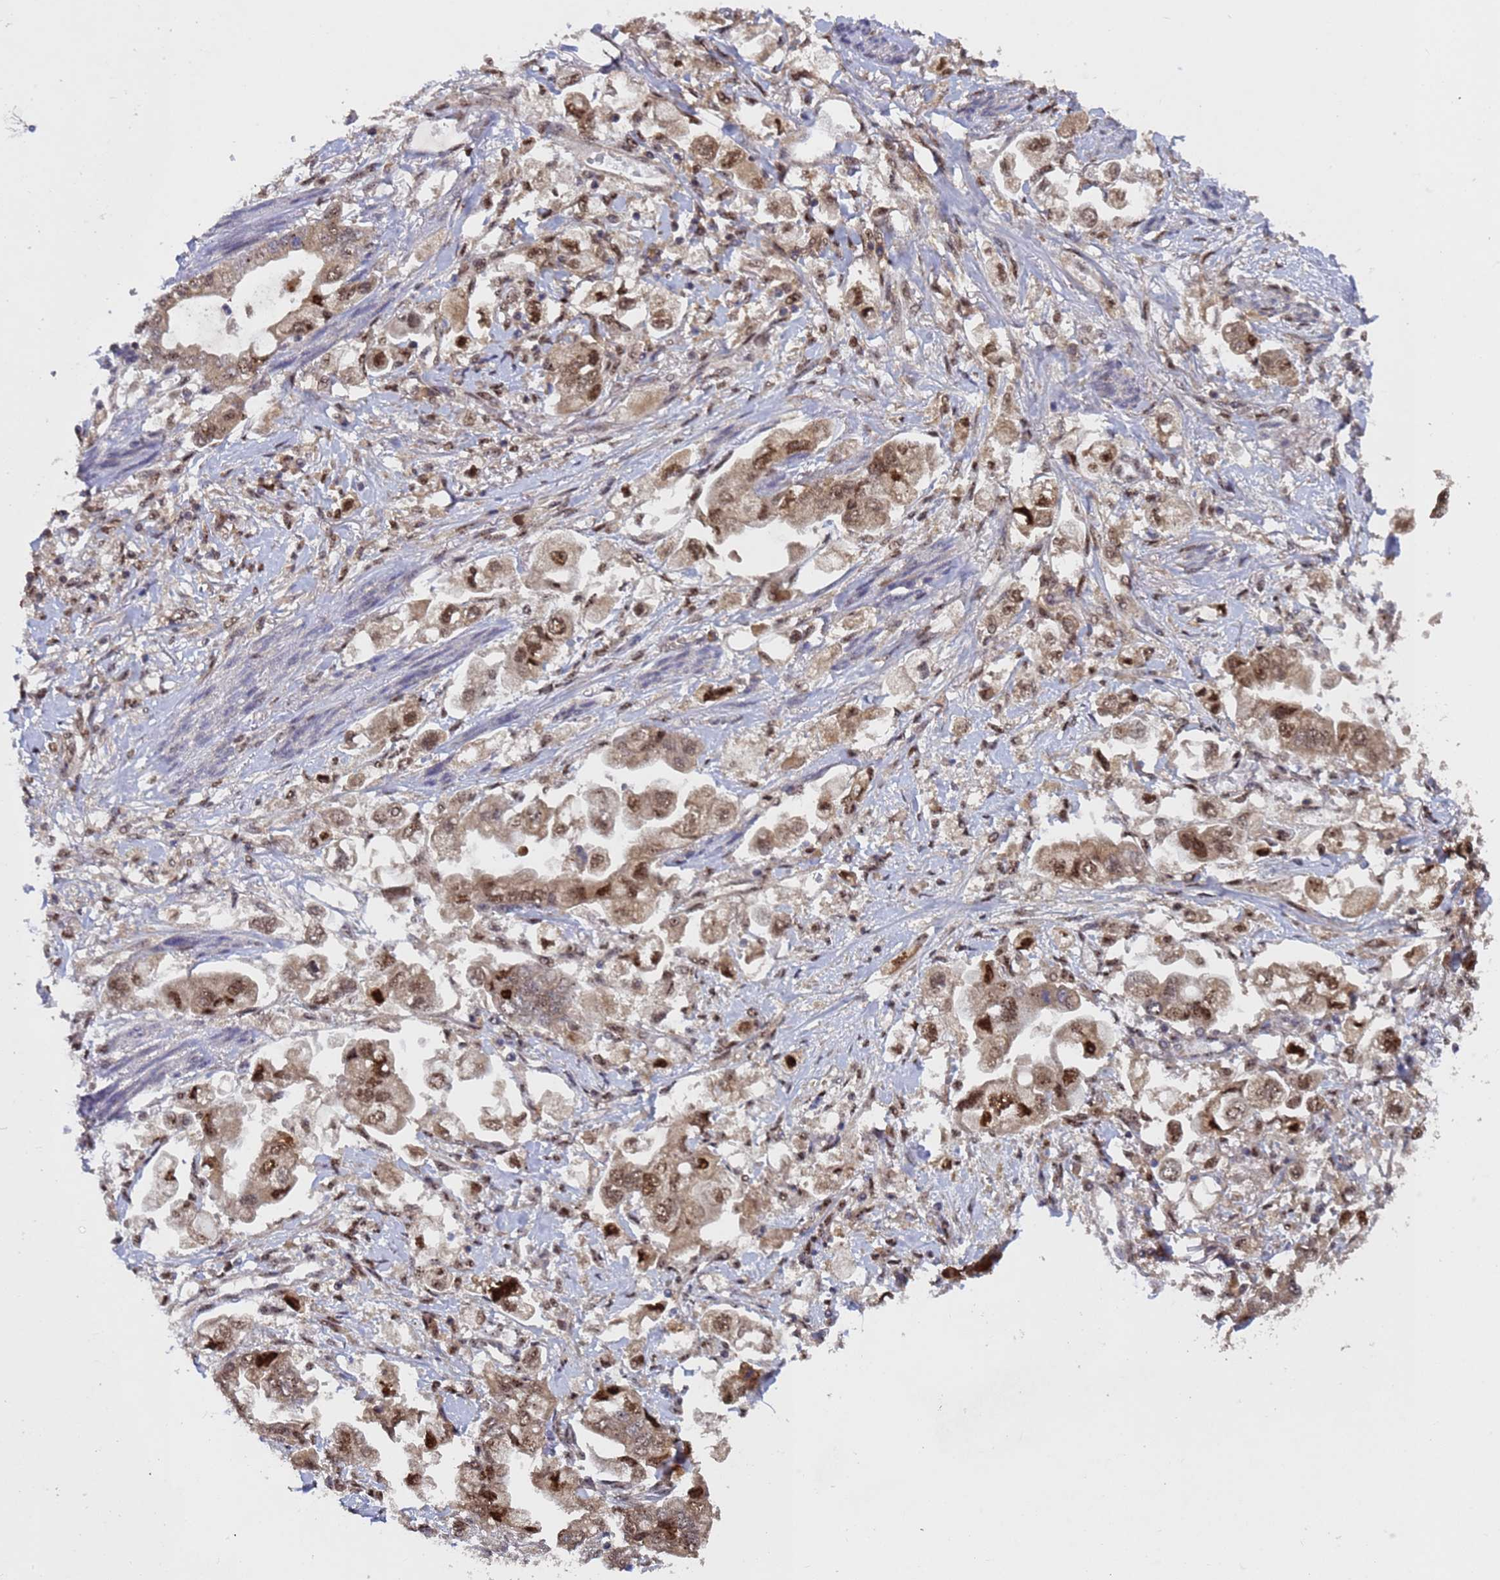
{"staining": {"intensity": "moderate", "quantity": ">75%", "location": "cytoplasmic/membranous,nuclear"}, "tissue": "stomach cancer", "cell_type": "Tumor cells", "image_type": "cancer", "snomed": [{"axis": "morphology", "description": "Adenocarcinoma, NOS"}, {"axis": "topography", "description": "Stomach"}], "caption": "Protein expression analysis of stomach cancer exhibits moderate cytoplasmic/membranous and nuclear positivity in approximately >75% of tumor cells.", "gene": "SECISBP2", "patient": {"sex": "male", "age": 62}}